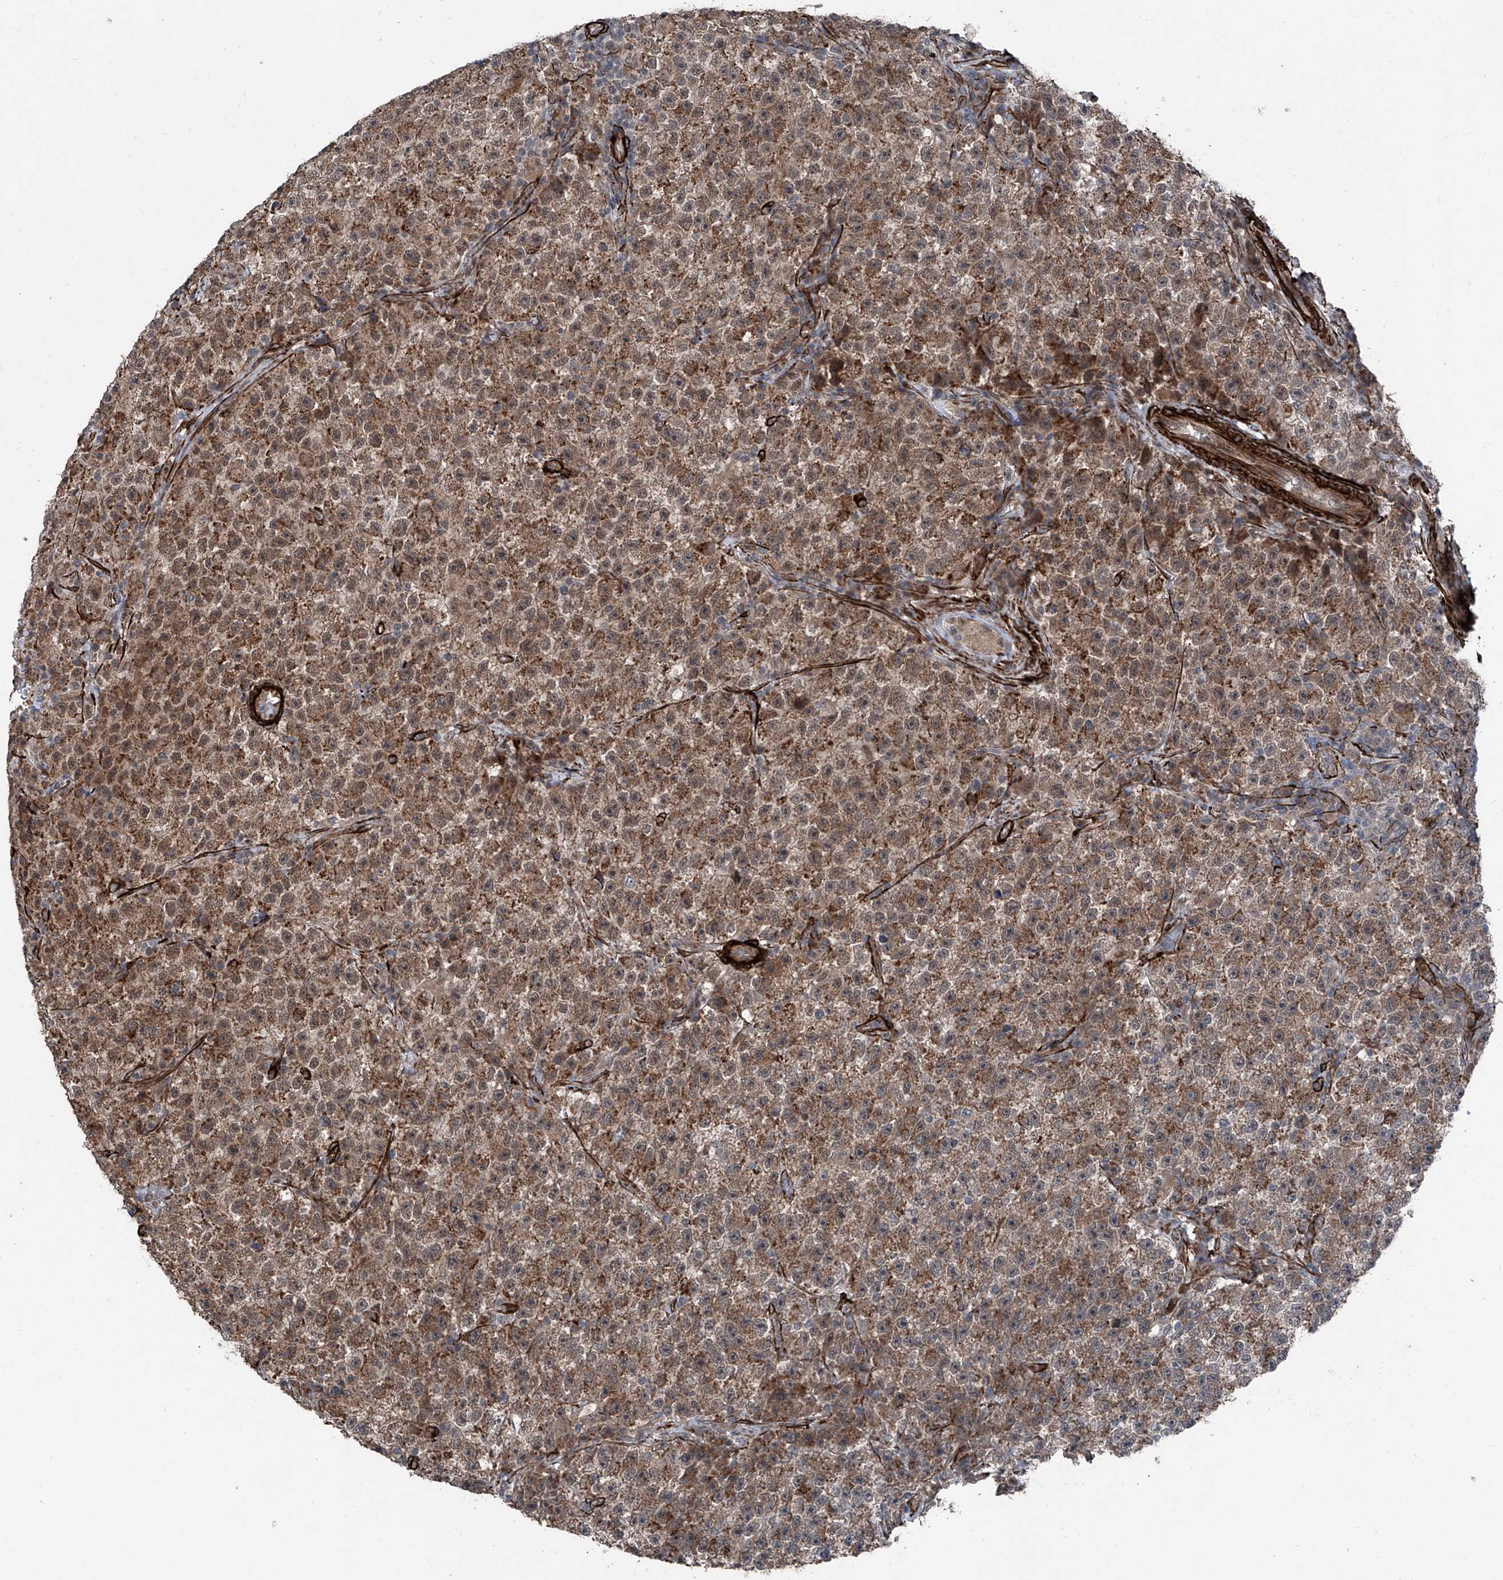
{"staining": {"intensity": "moderate", "quantity": ">75%", "location": "cytoplasmic/membranous"}, "tissue": "testis cancer", "cell_type": "Tumor cells", "image_type": "cancer", "snomed": [{"axis": "morphology", "description": "Seminoma, NOS"}, {"axis": "topography", "description": "Testis"}], "caption": "High-power microscopy captured an immunohistochemistry (IHC) histopathology image of testis cancer, revealing moderate cytoplasmic/membranous expression in approximately >75% of tumor cells.", "gene": "COA7", "patient": {"sex": "male", "age": 22}}